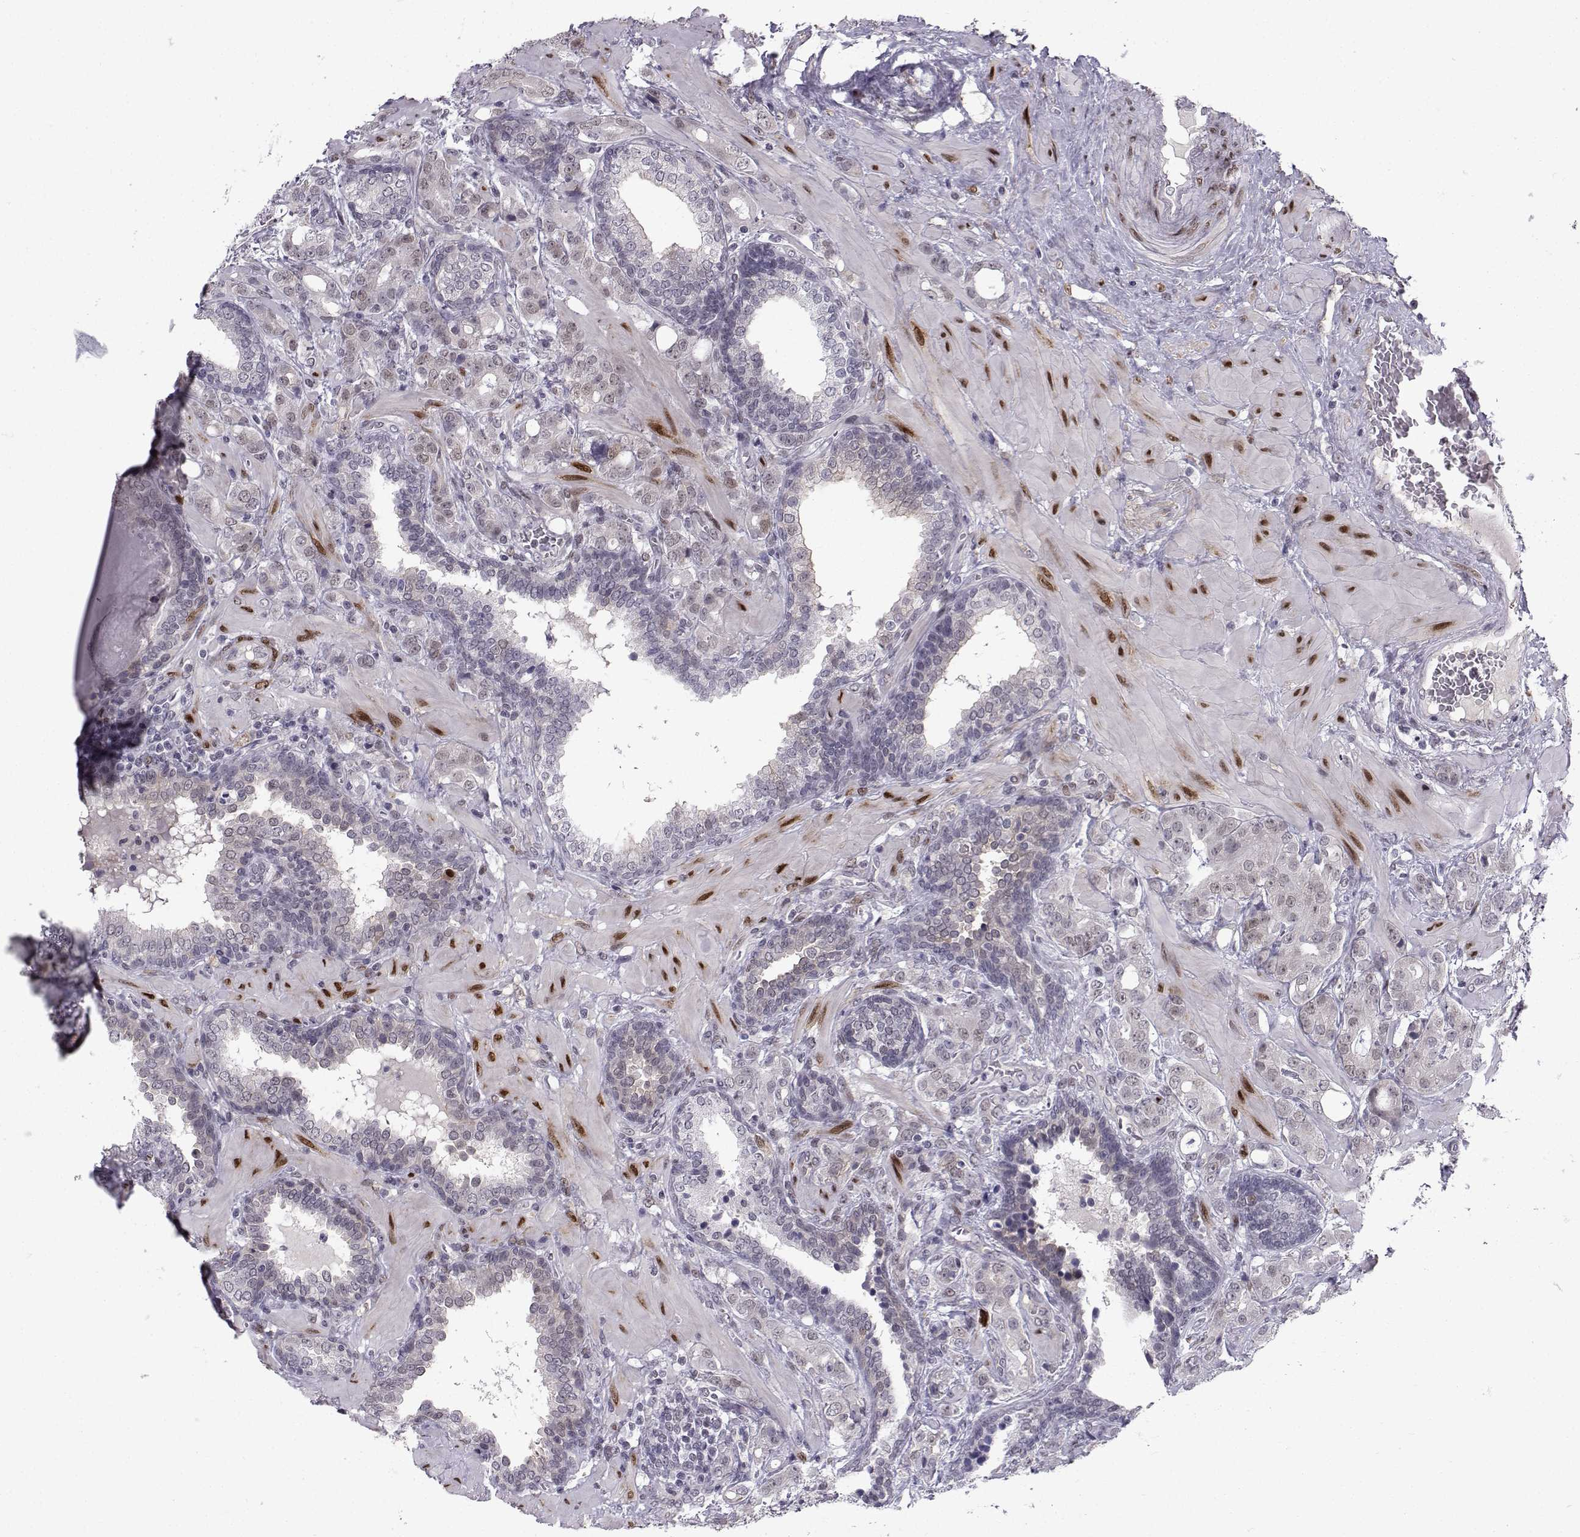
{"staining": {"intensity": "weak", "quantity": "25%-75%", "location": "nuclear"}, "tissue": "prostate cancer", "cell_type": "Tumor cells", "image_type": "cancer", "snomed": [{"axis": "morphology", "description": "Adenocarcinoma, NOS"}, {"axis": "topography", "description": "Prostate"}], "caption": "Human adenocarcinoma (prostate) stained for a protein (brown) demonstrates weak nuclear positive expression in about 25%-75% of tumor cells.", "gene": "RBM24", "patient": {"sex": "male", "age": 57}}